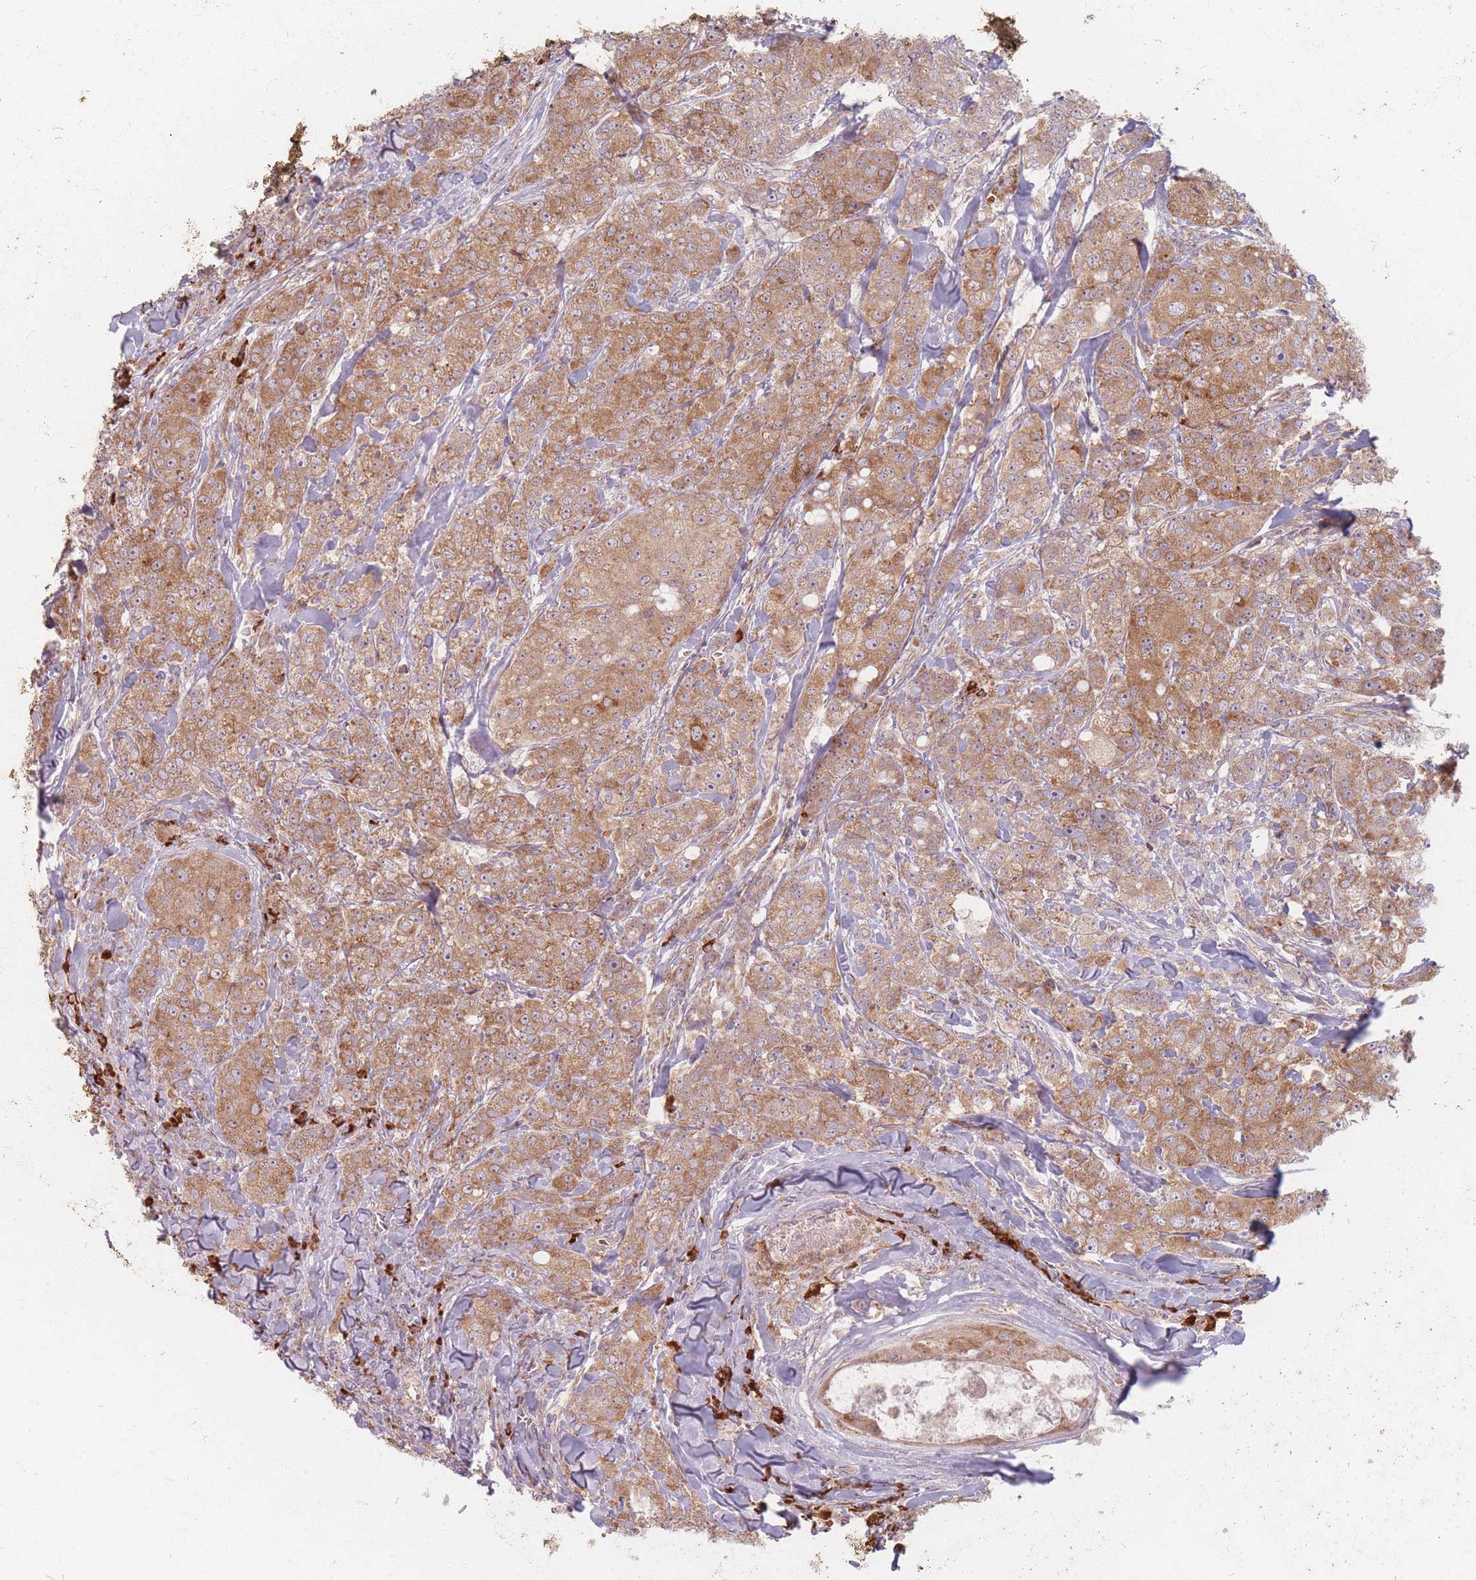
{"staining": {"intensity": "moderate", "quantity": ">75%", "location": "cytoplasmic/membranous"}, "tissue": "breast cancer", "cell_type": "Tumor cells", "image_type": "cancer", "snomed": [{"axis": "morphology", "description": "Duct carcinoma"}, {"axis": "topography", "description": "Breast"}], "caption": "Immunohistochemical staining of breast cancer displays medium levels of moderate cytoplasmic/membranous protein staining in approximately >75% of tumor cells.", "gene": "SMIM14", "patient": {"sex": "female", "age": 43}}